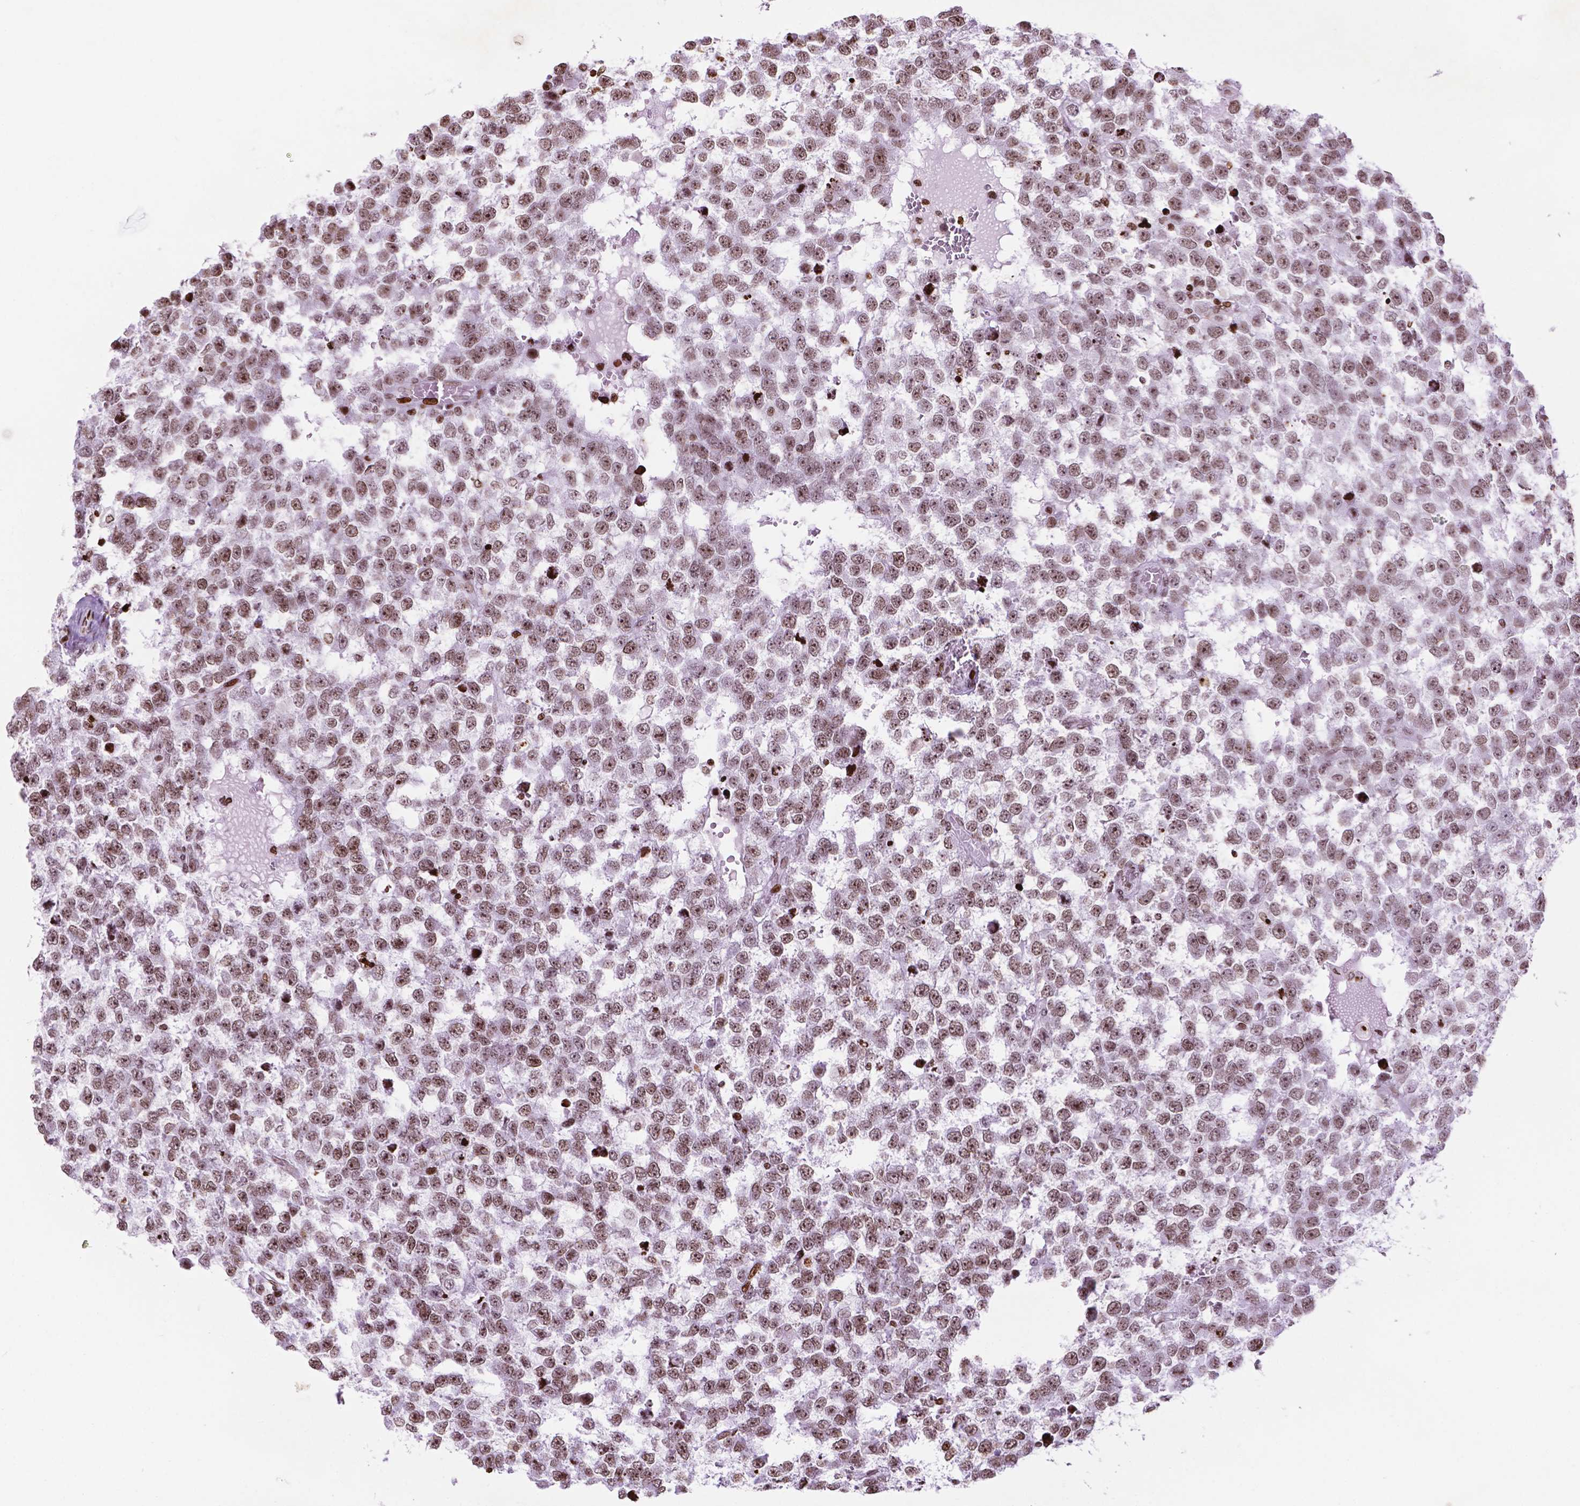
{"staining": {"intensity": "moderate", "quantity": "25%-75%", "location": "nuclear"}, "tissue": "testis cancer", "cell_type": "Tumor cells", "image_type": "cancer", "snomed": [{"axis": "morphology", "description": "Normal tissue, NOS"}, {"axis": "morphology", "description": "Seminoma, NOS"}, {"axis": "topography", "description": "Testis"}, {"axis": "topography", "description": "Epididymis"}], "caption": "Immunohistochemistry (DAB (3,3'-diaminobenzidine)) staining of testis cancer (seminoma) exhibits moderate nuclear protein expression in approximately 25%-75% of tumor cells. (DAB = brown stain, brightfield microscopy at high magnification).", "gene": "TMEM250", "patient": {"sex": "male", "age": 34}}